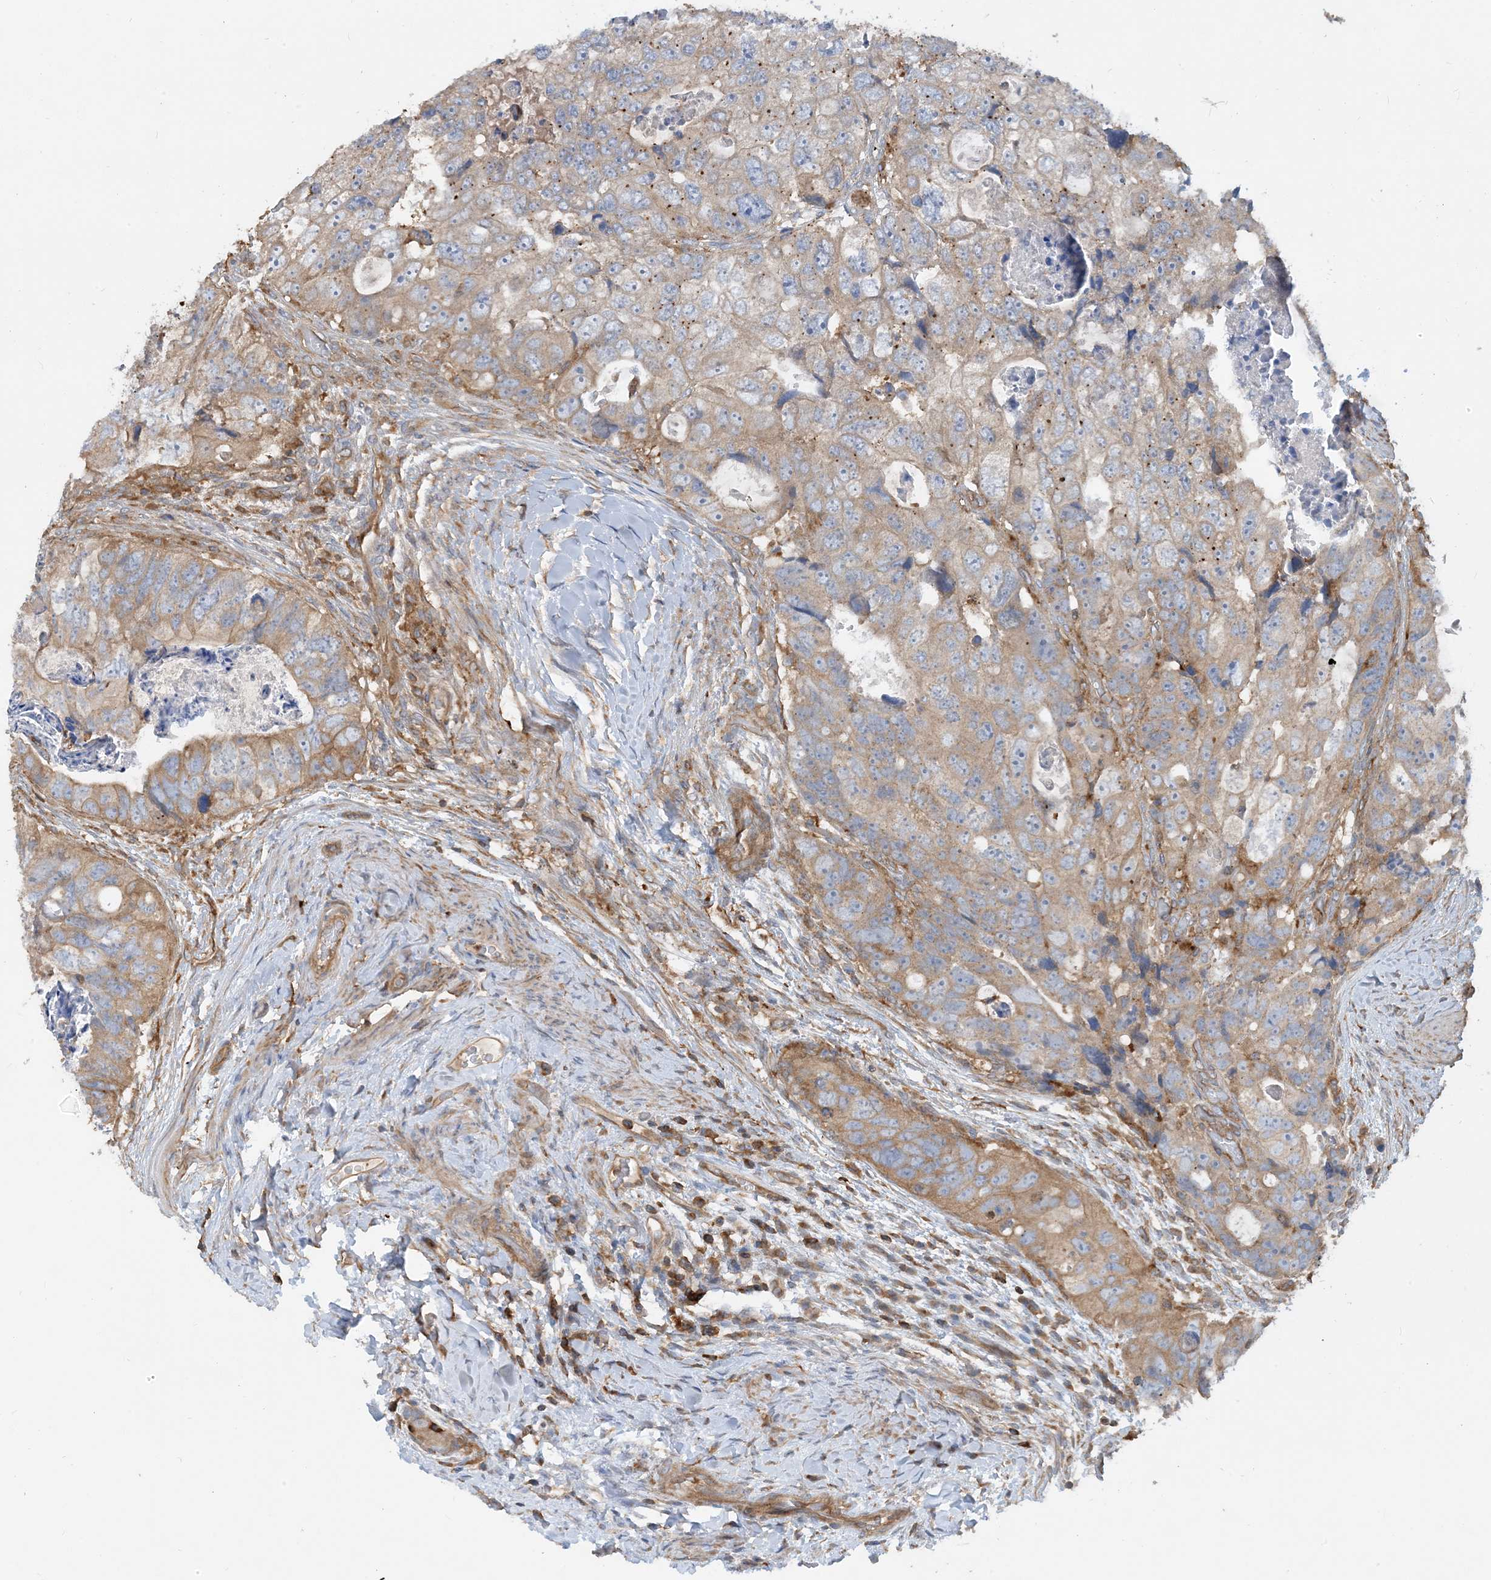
{"staining": {"intensity": "moderate", "quantity": "25%-75%", "location": "cytoplasmic/membranous"}, "tissue": "colorectal cancer", "cell_type": "Tumor cells", "image_type": "cancer", "snomed": [{"axis": "morphology", "description": "Adenocarcinoma, NOS"}, {"axis": "topography", "description": "Rectum"}], "caption": "Colorectal cancer tissue displays moderate cytoplasmic/membranous staining in approximately 25%-75% of tumor cells, visualized by immunohistochemistry.", "gene": "SFMBT2", "patient": {"sex": "male", "age": 59}}